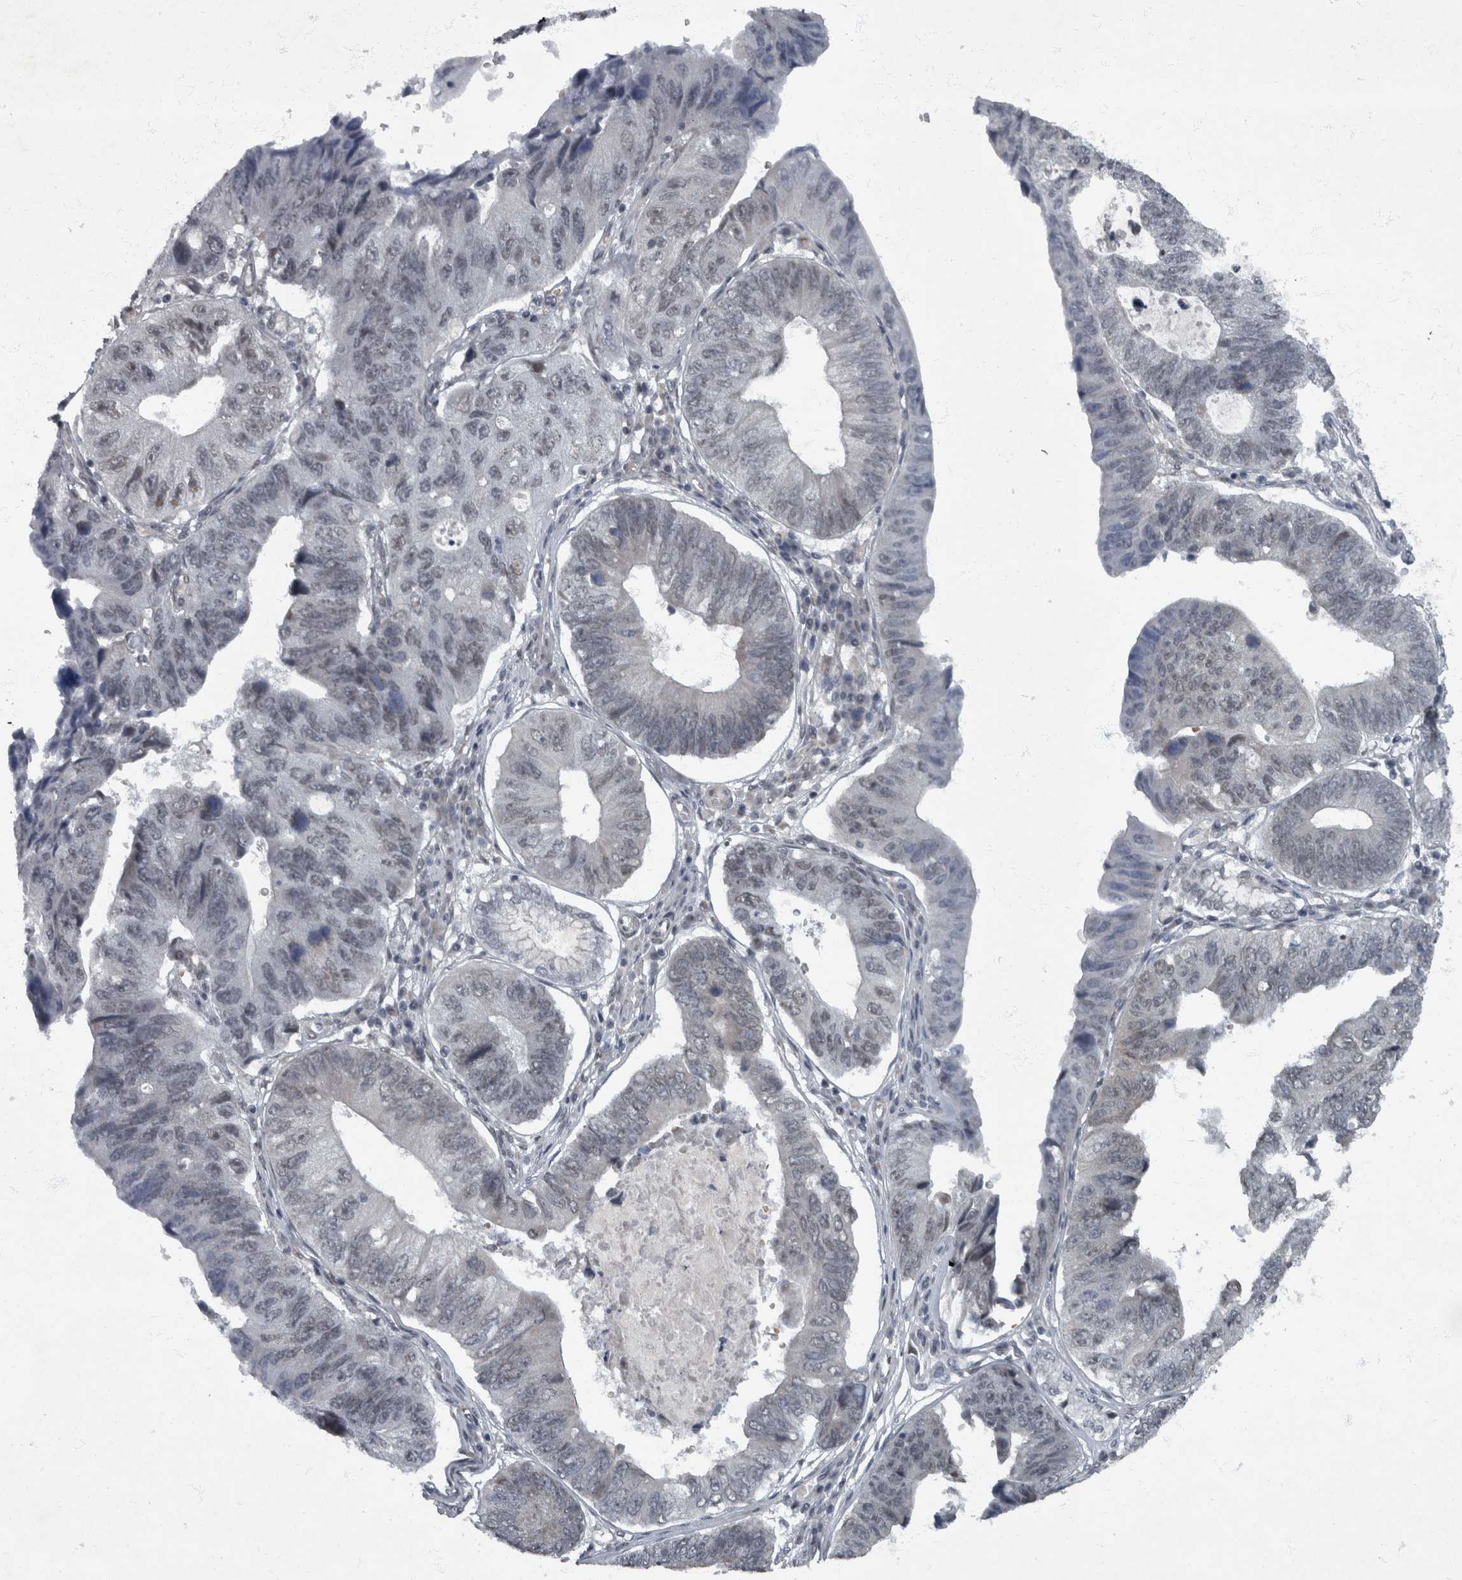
{"staining": {"intensity": "weak", "quantity": "<25%", "location": "nuclear"}, "tissue": "stomach cancer", "cell_type": "Tumor cells", "image_type": "cancer", "snomed": [{"axis": "morphology", "description": "Adenocarcinoma, NOS"}, {"axis": "topography", "description": "Stomach"}], "caption": "Tumor cells show no significant protein positivity in adenocarcinoma (stomach).", "gene": "WDR33", "patient": {"sex": "male", "age": 59}}